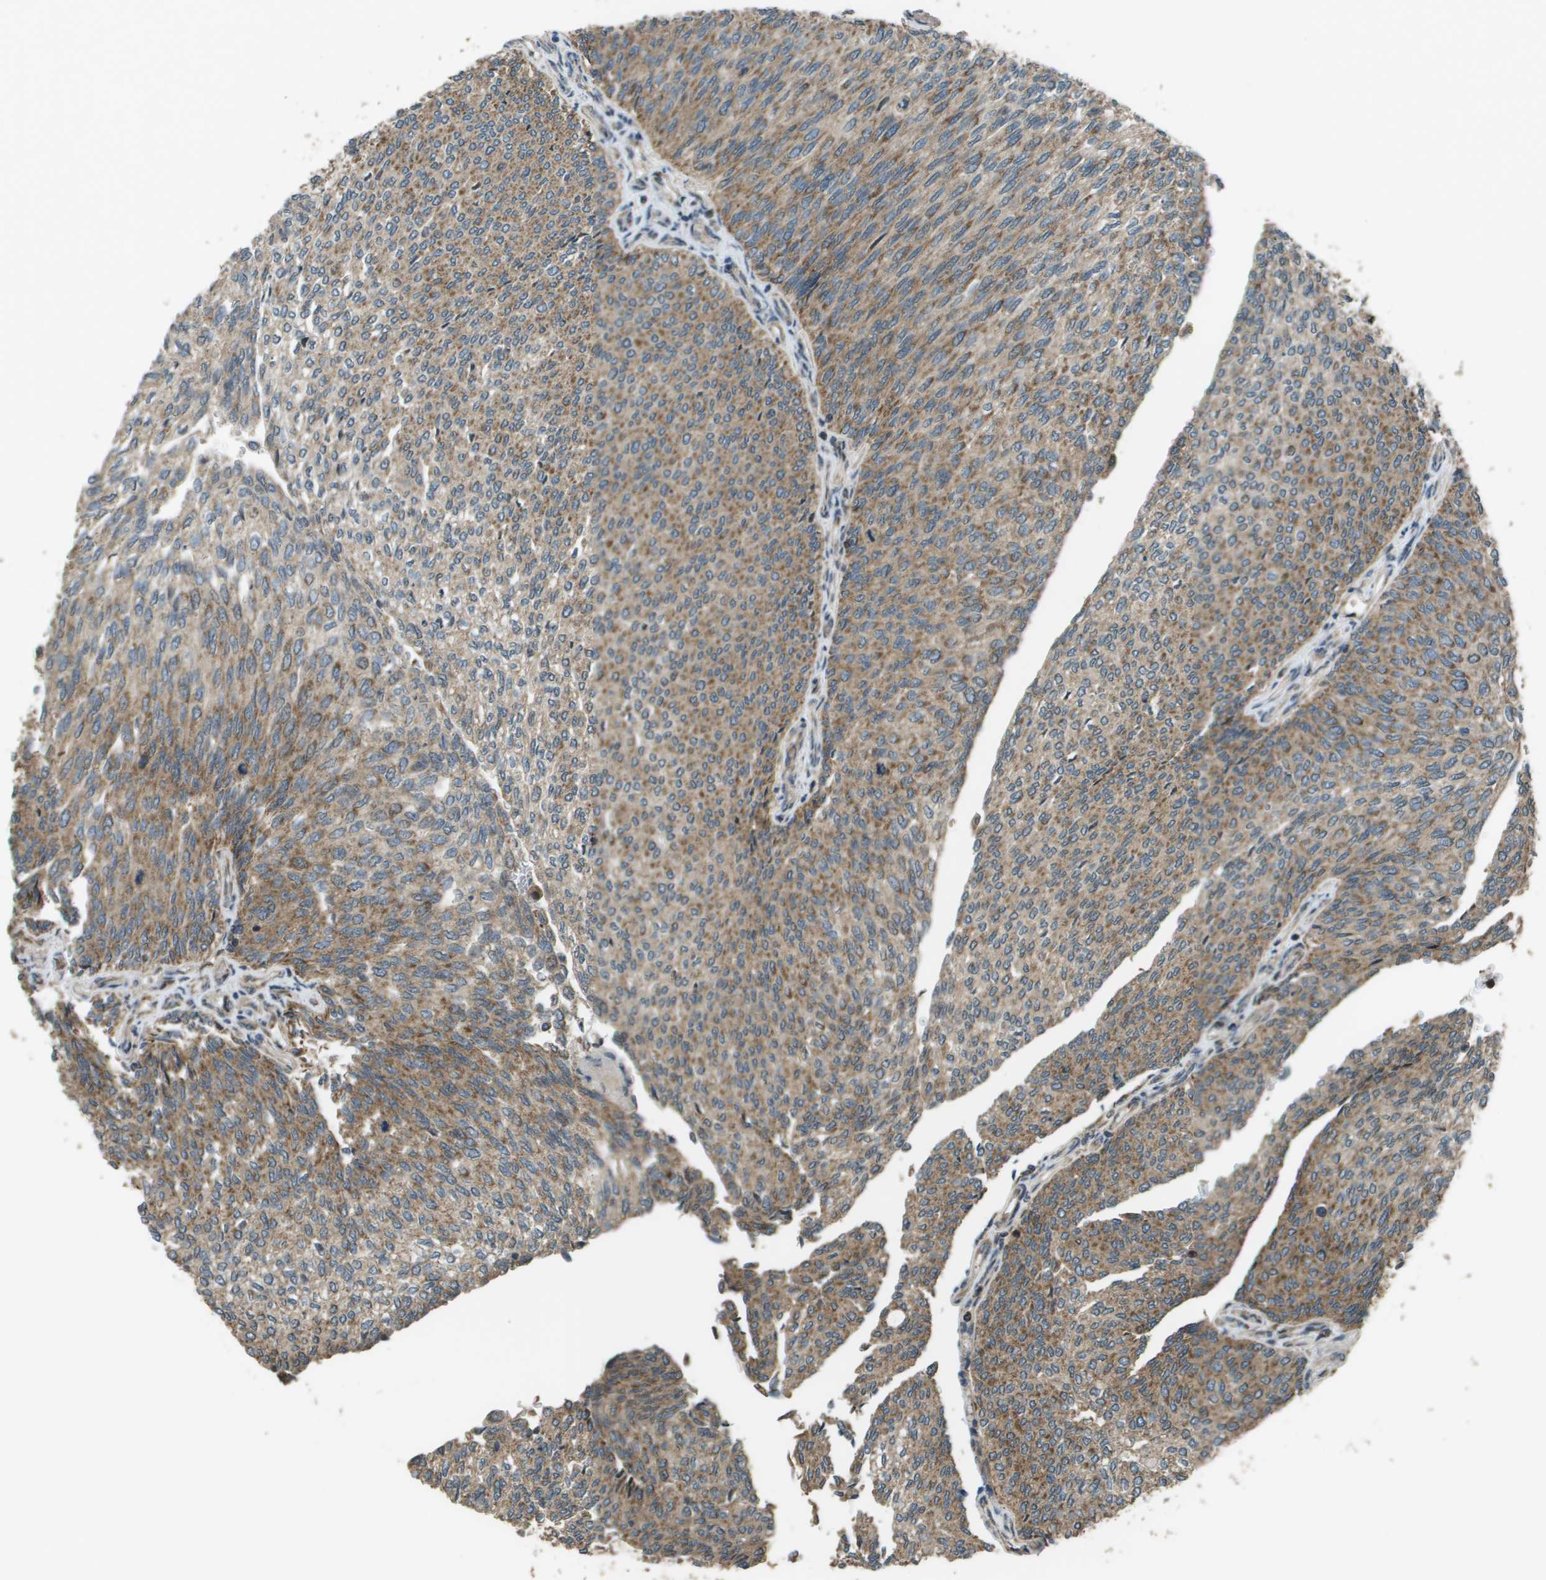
{"staining": {"intensity": "moderate", "quantity": ">75%", "location": "cytoplasmic/membranous"}, "tissue": "urothelial cancer", "cell_type": "Tumor cells", "image_type": "cancer", "snomed": [{"axis": "morphology", "description": "Urothelial carcinoma, Low grade"}, {"axis": "topography", "description": "Urinary bladder"}], "caption": "Immunohistochemical staining of human urothelial cancer reveals medium levels of moderate cytoplasmic/membranous protein staining in approximately >75% of tumor cells. Nuclei are stained in blue.", "gene": "PLPBP", "patient": {"sex": "female", "age": 79}}